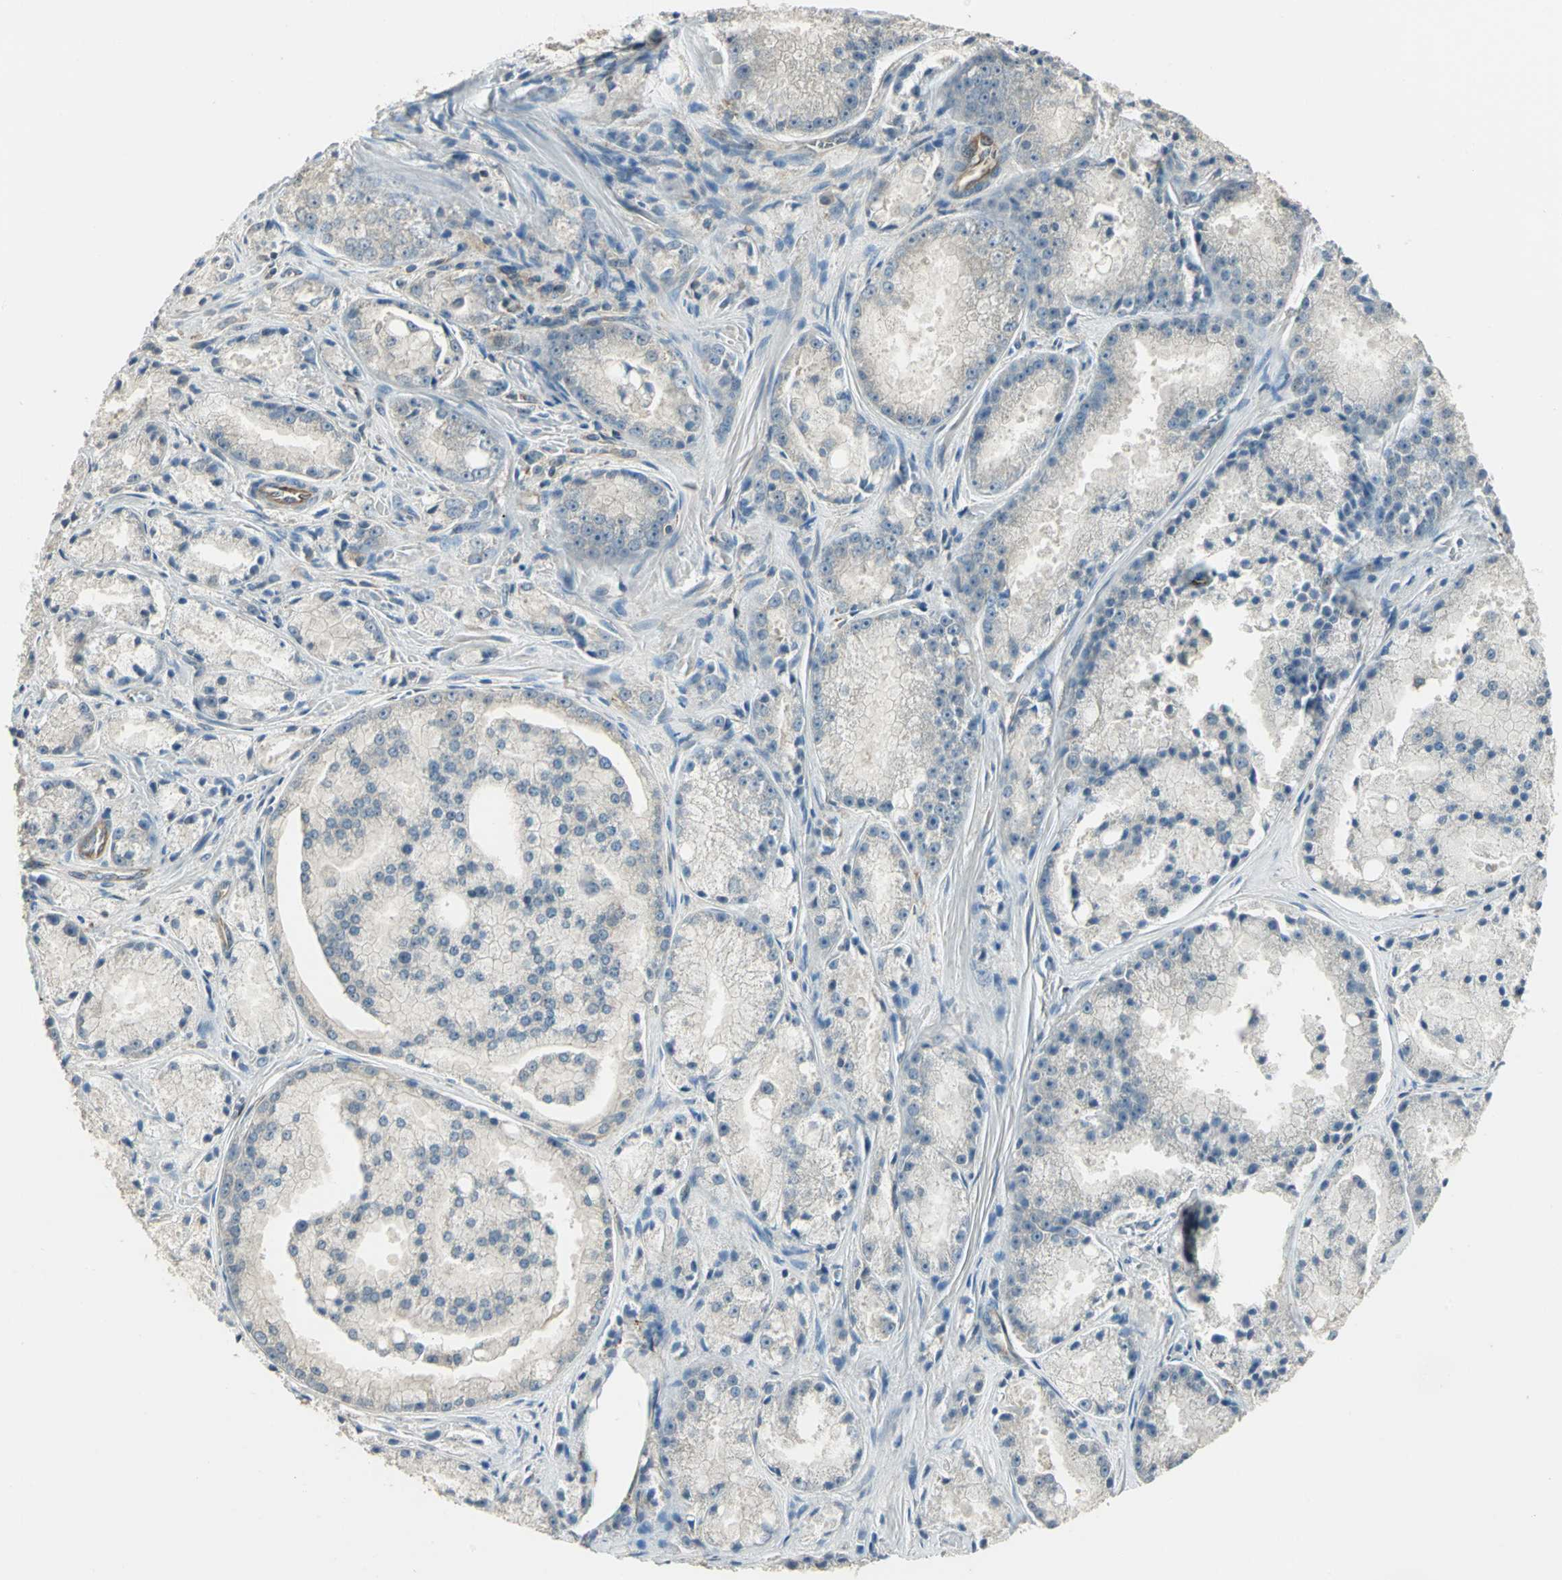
{"staining": {"intensity": "negative", "quantity": "none", "location": "none"}, "tissue": "prostate cancer", "cell_type": "Tumor cells", "image_type": "cancer", "snomed": [{"axis": "morphology", "description": "Adenocarcinoma, Low grade"}, {"axis": "topography", "description": "Prostate"}], "caption": "High magnification brightfield microscopy of prostate adenocarcinoma (low-grade) stained with DAB (3,3'-diaminobenzidine) (brown) and counterstained with hematoxylin (blue): tumor cells show no significant staining. (Brightfield microscopy of DAB immunohistochemistry at high magnification).", "gene": "RAPGEF1", "patient": {"sex": "male", "age": 64}}